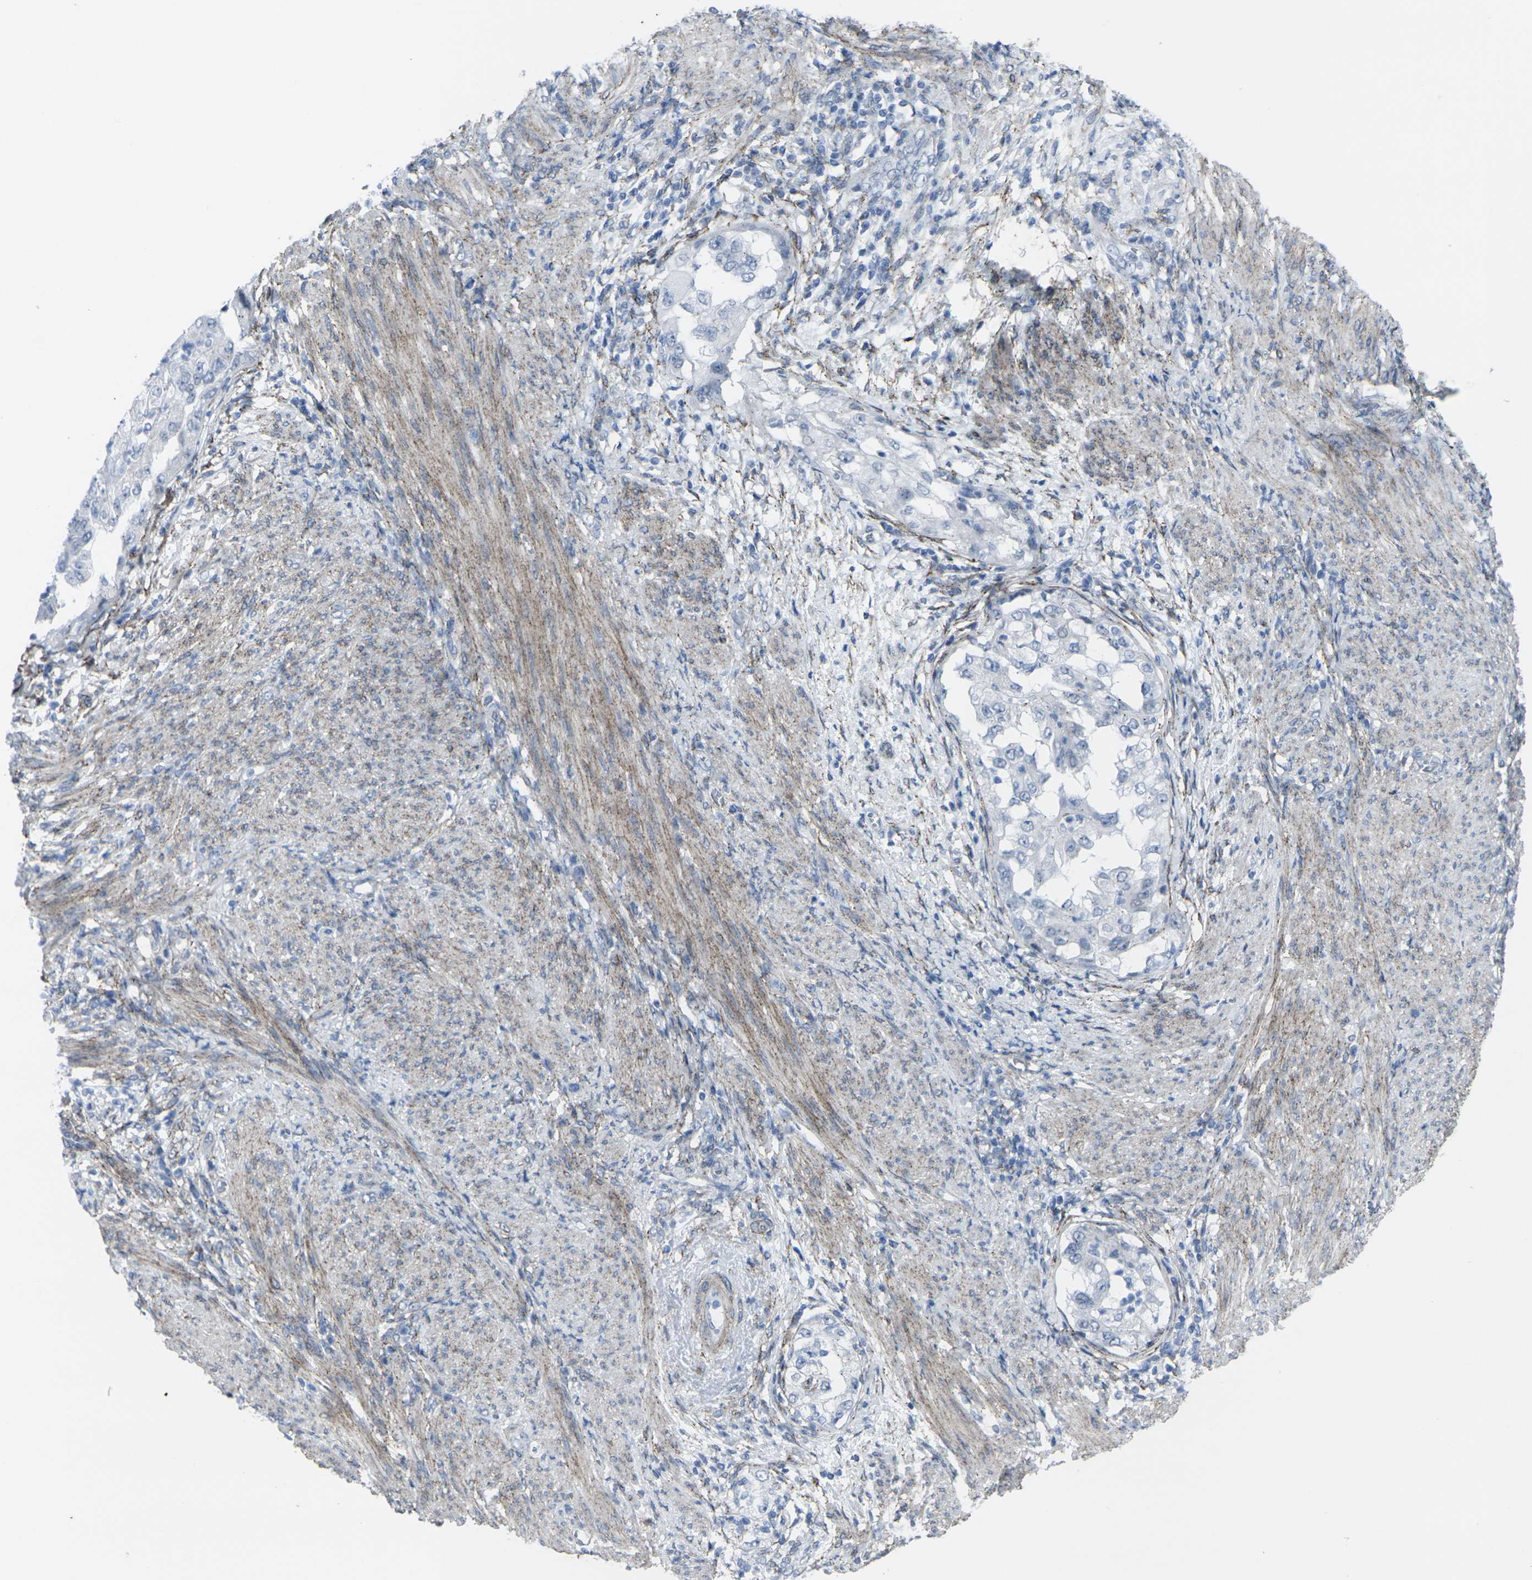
{"staining": {"intensity": "negative", "quantity": "none", "location": "none"}, "tissue": "endometrial cancer", "cell_type": "Tumor cells", "image_type": "cancer", "snomed": [{"axis": "morphology", "description": "Adenocarcinoma, NOS"}, {"axis": "topography", "description": "Endometrium"}], "caption": "High magnification brightfield microscopy of adenocarcinoma (endometrial) stained with DAB (3,3'-diaminobenzidine) (brown) and counterstained with hematoxylin (blue): tumor cells show no significant expression.", "gene": "CDH11", "patient": {"sex": "female", "age": 85}}